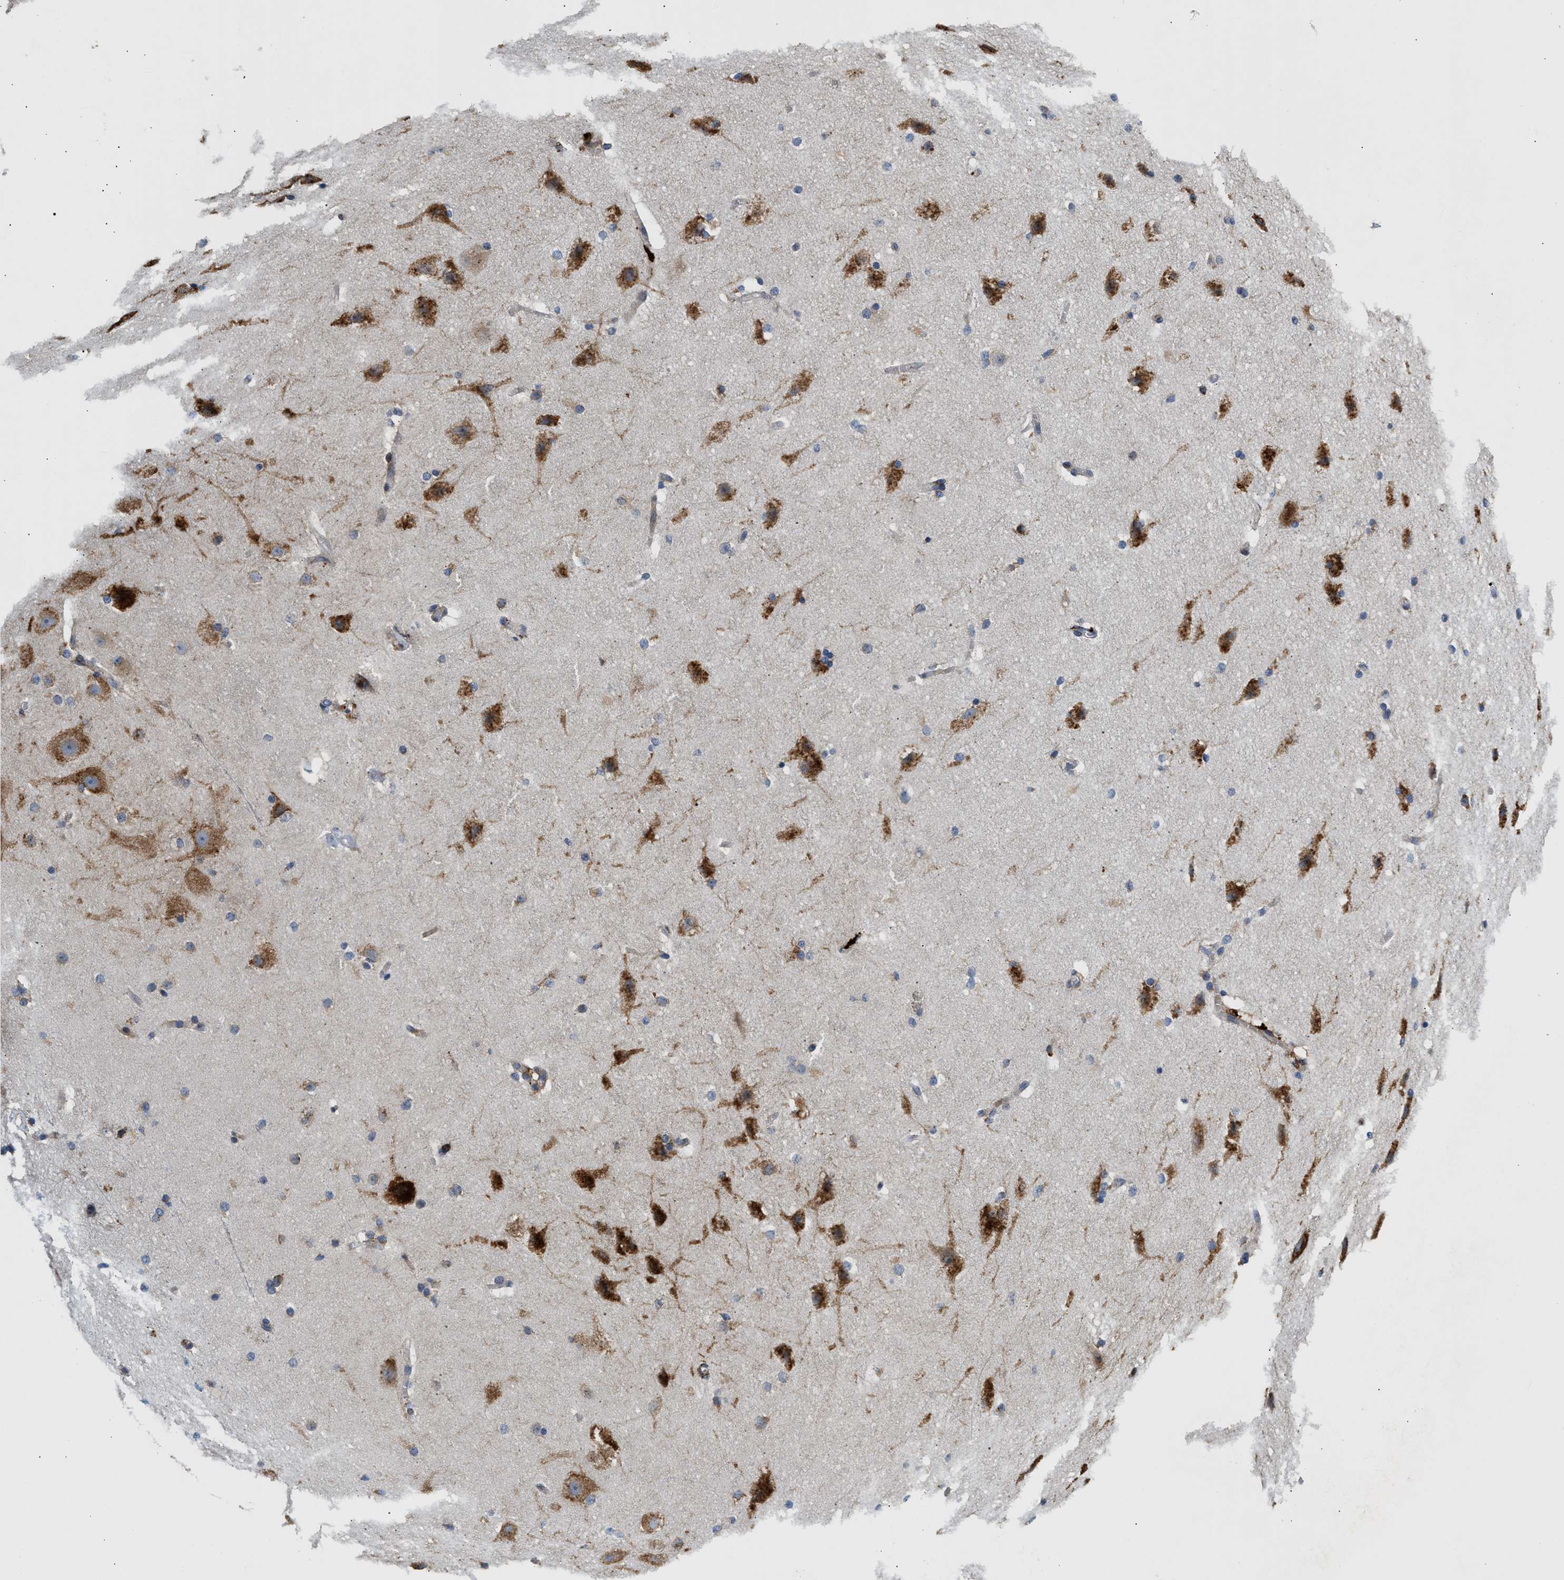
{"staining": {"intensity": "negative", "quantity": "none", "location": "none"}, "tissue": "cerebral cortex", "cell_type": "Endothelial cells", "image_type": "normal", "snomed": [{"axis": "morphology", "description": "Normal tissue, NOS"}, {"axis": "topography", "description": "Cerebral cortex"}, {"axis": "topography", "description": "Hippocampus"}], "caption": "Immunohistochemistry of normal cerebral cortex exhibits no positivity in endothelial cells.", "gene": "AMZ1", "patient": {"sex": "female", "age": 19}}